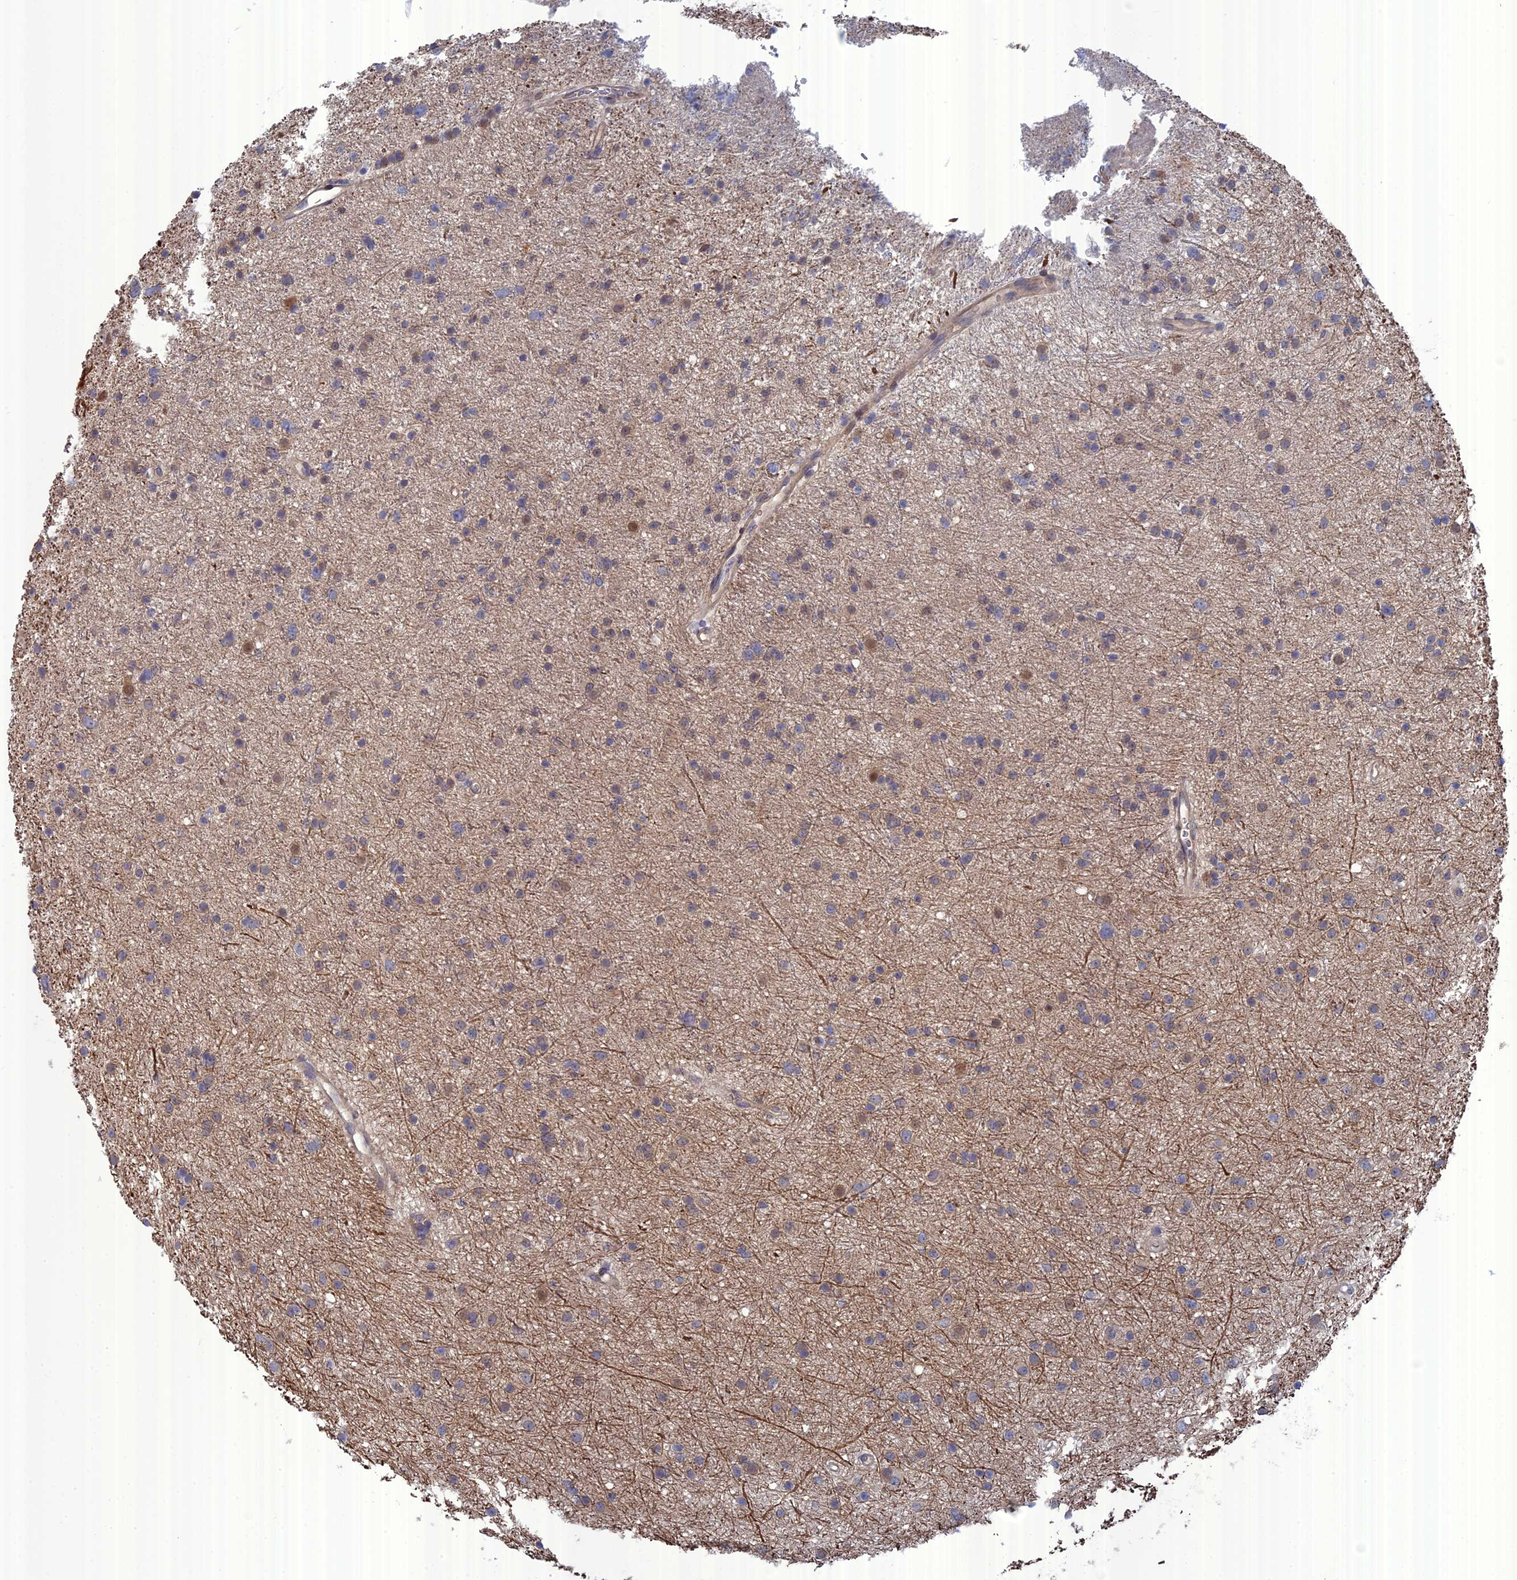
{"staining": {"intensity": "weak", "quantity": "<25%", "location": "cytoplasmic/membranous"}, "tissue": "glioma", "cell_type": "Tumor cells", "image_type": "cancer", "snomed": [{"axis": "morphology", "description": "Glioma, malignant, Low grade"}, {"axis": "topography", "description": "Cerebral cortex"}], "caption": "Immunohistochemical staining of human malignant glioma (low-grade) reveals no significant expression in tumor cells.", "gene": "TMEM161A", "patient": {"sex": "female", "age": 39}}